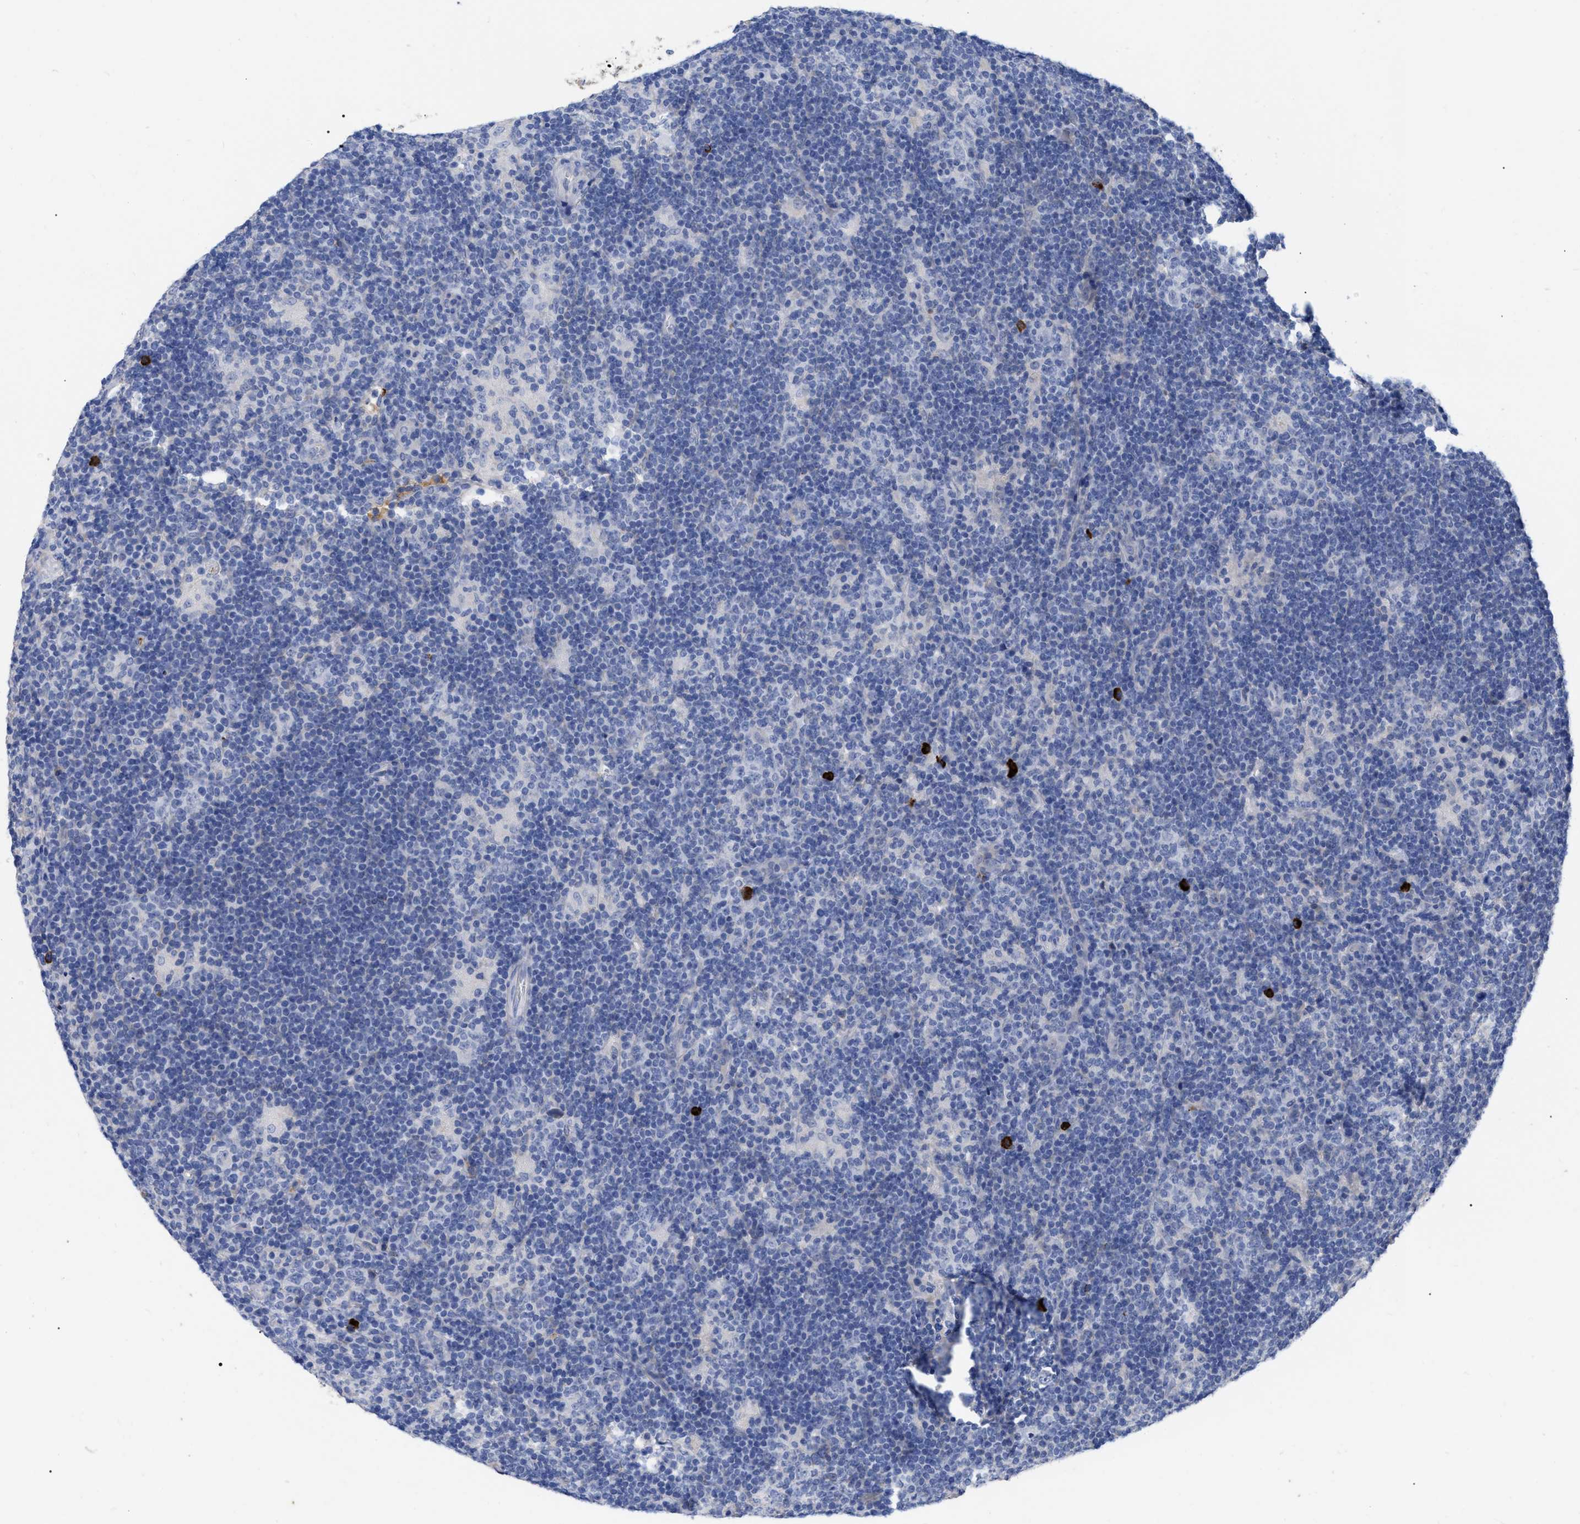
{"staining": {"intensity": "negative", "quantity": "none", "location": "none"}, "tissue": "lymphoma", "cell_type": "Tumor cells", "image_type": "cancer", "snomed": [{"axis": "morphology", "description": "Hodgkin's disease, NOS"}, {"axis": "topography", "description": "Lymph node"}], "caption": "Lymphoma stained for a protein using immunohistochemistry reveals no positivity tumor cells.", "gene": "IGHV5-51", "patient": {"sex": "female", "age": 57}}